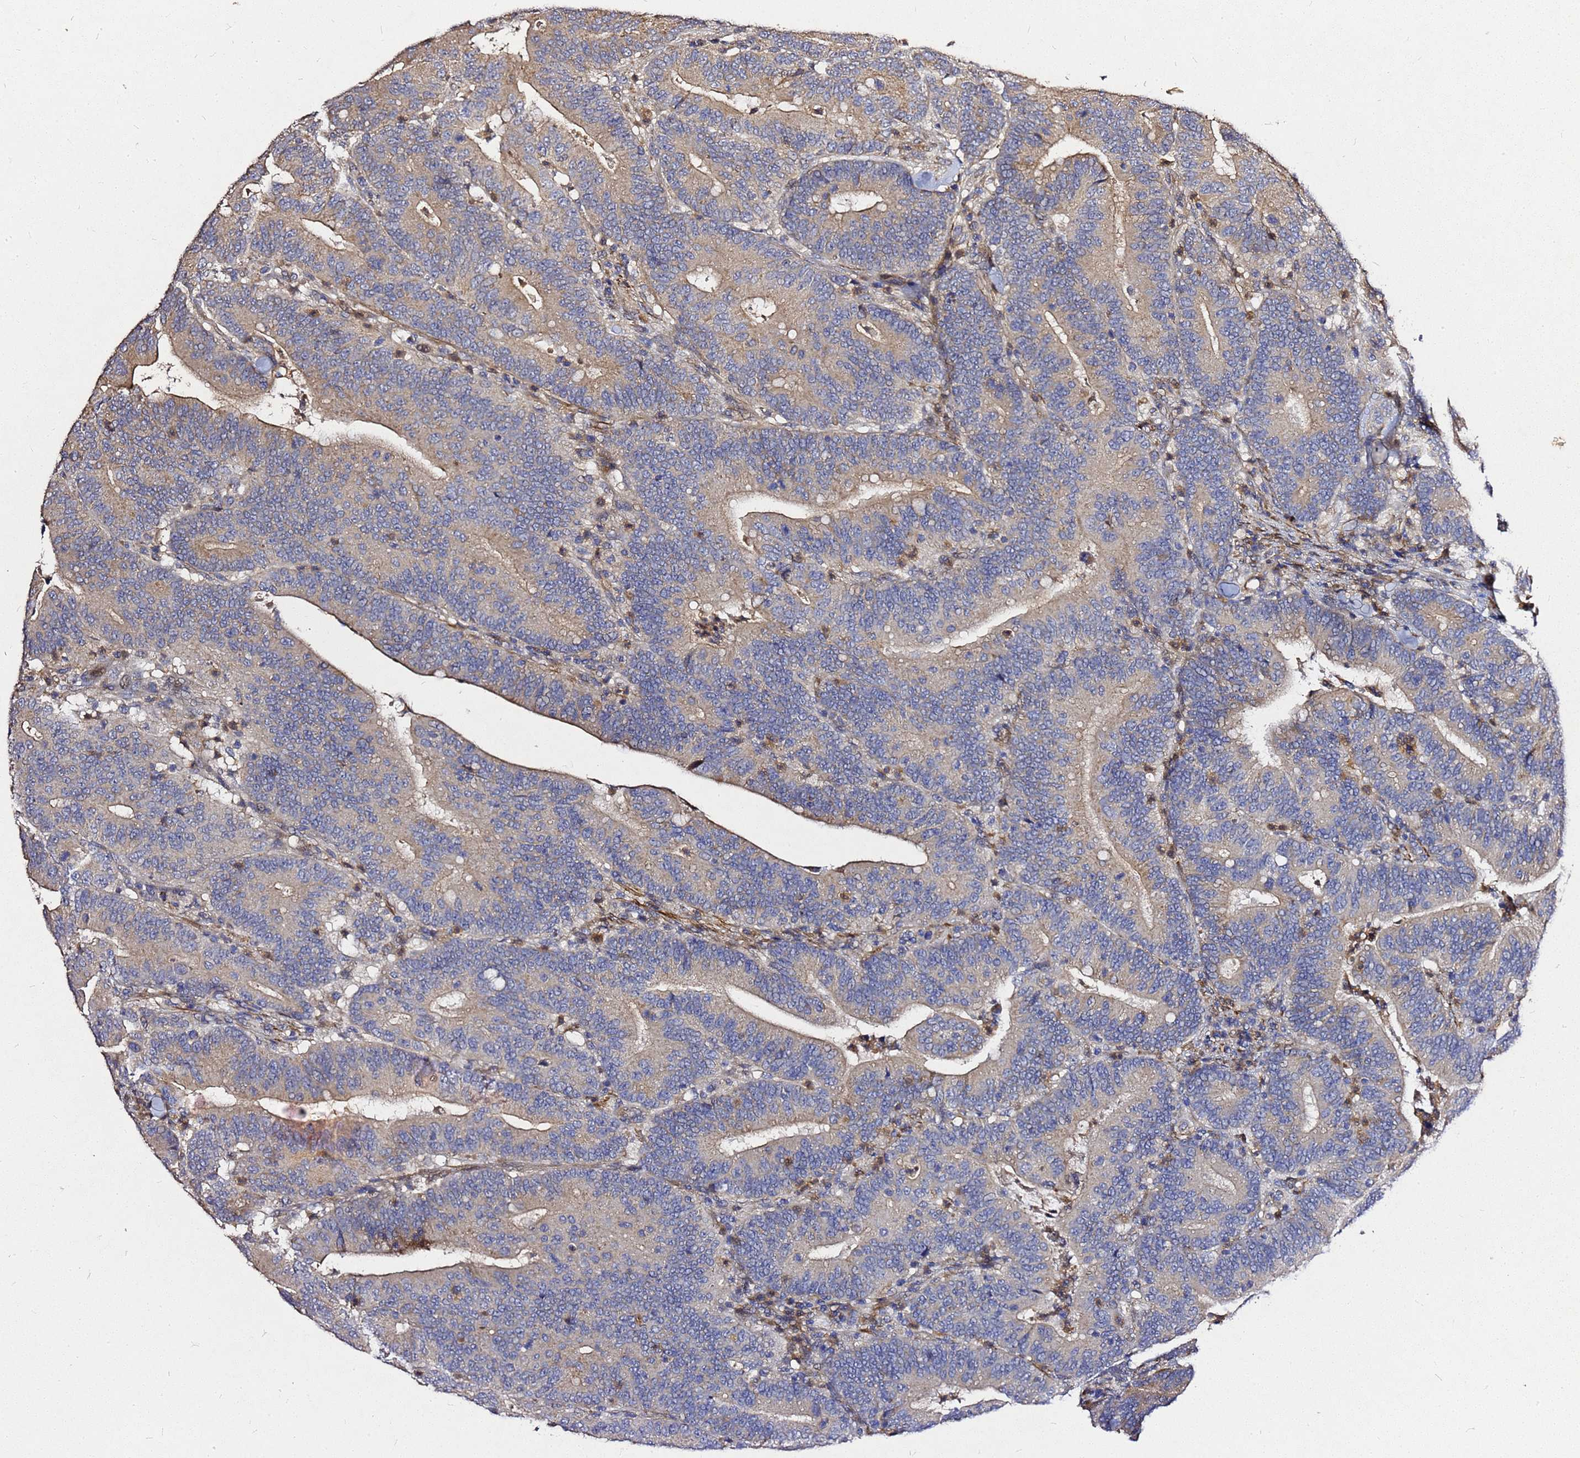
{"staining": {"intensity": "weak", "quantity": "<25%", "location": "cytoplasmic/membranous"}, "tissue": "colorectal cancer", "cell_type": "Tumor cells", "image_type": "cancer", "snomed": [{"axis": "morphology", "description": "Adenocarcinoma, NOS"}, {"axis": "topography", "description": "Colon"}], "caption": "A micrograph of human colorectal cancer (adenocarcinoma) is negative for staining in tumor cells.", "gene": "RSPRY1", "patient": {"sex": "female", "age": 66}}